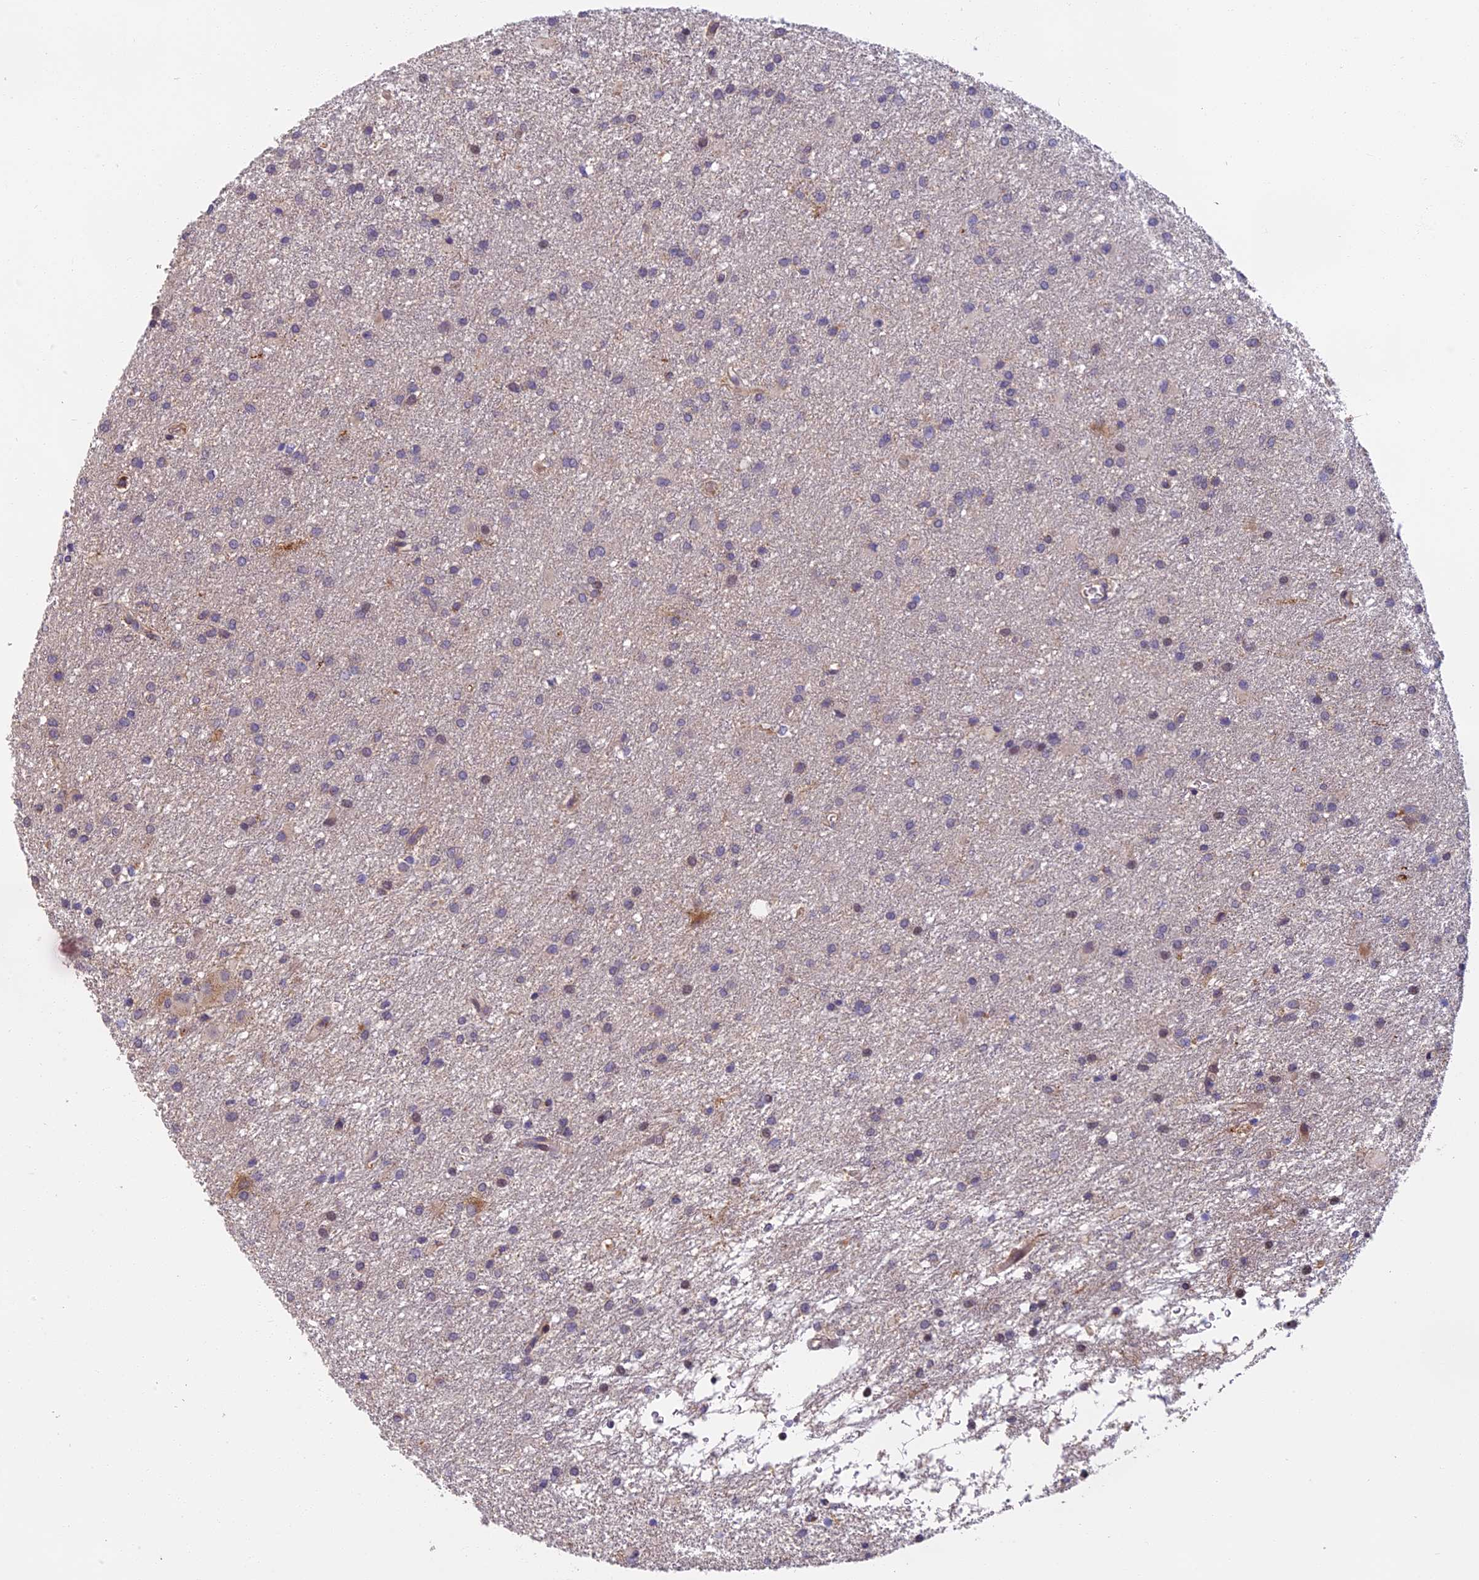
{"staining": {"intensity": "negative", "quantity": "none", "location": "none"}, "tissue": "glioma", "cell_type": "Tumor cells", "image_type": "cancer", "snomed": [{"axis": "morphology", "description": "Glioma, malignant, High grade"}, {"axis": "topography", "description": "Brain"}], "caption": "Malignant high-grade glioma was stained to show a protein in brown. There is no significant staining in tumor cells. (DAB immunohistochemistry, high magnification).", "gene": "EDAR", "patient": {"sex": "female", "age": 50}}